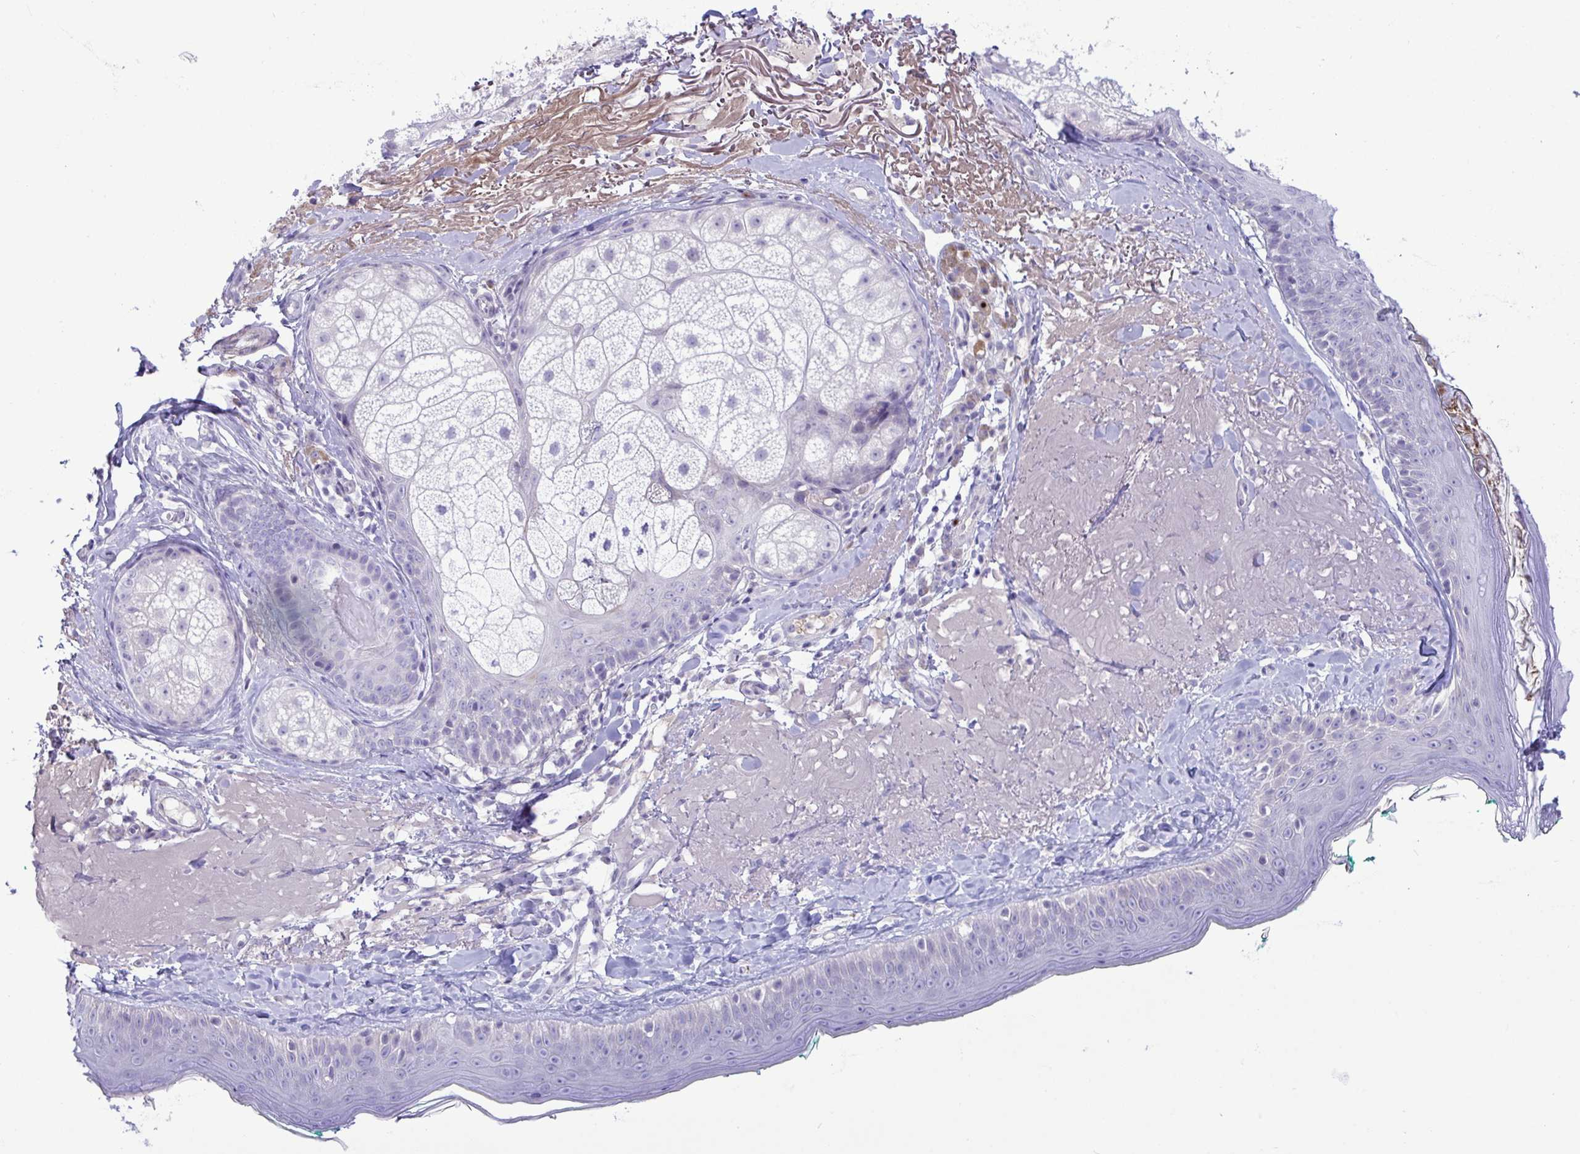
{"staining": {"intensity": "negative", "quantity": "none", "location": "none"}, "tissue": "skin", "cell_type": "Fibroblasts", "image_type": "normal", "snomed": [{"axis": "morphology", "description": "Normal tissue, NOS"}, {"axis": "topography", "description": "Skin"}], "caption": "Fibroblasts are negative for brown protein staining in normal skin.", "gene": "FAM86B1", "patient": {"sex": "male", "age": 73}}